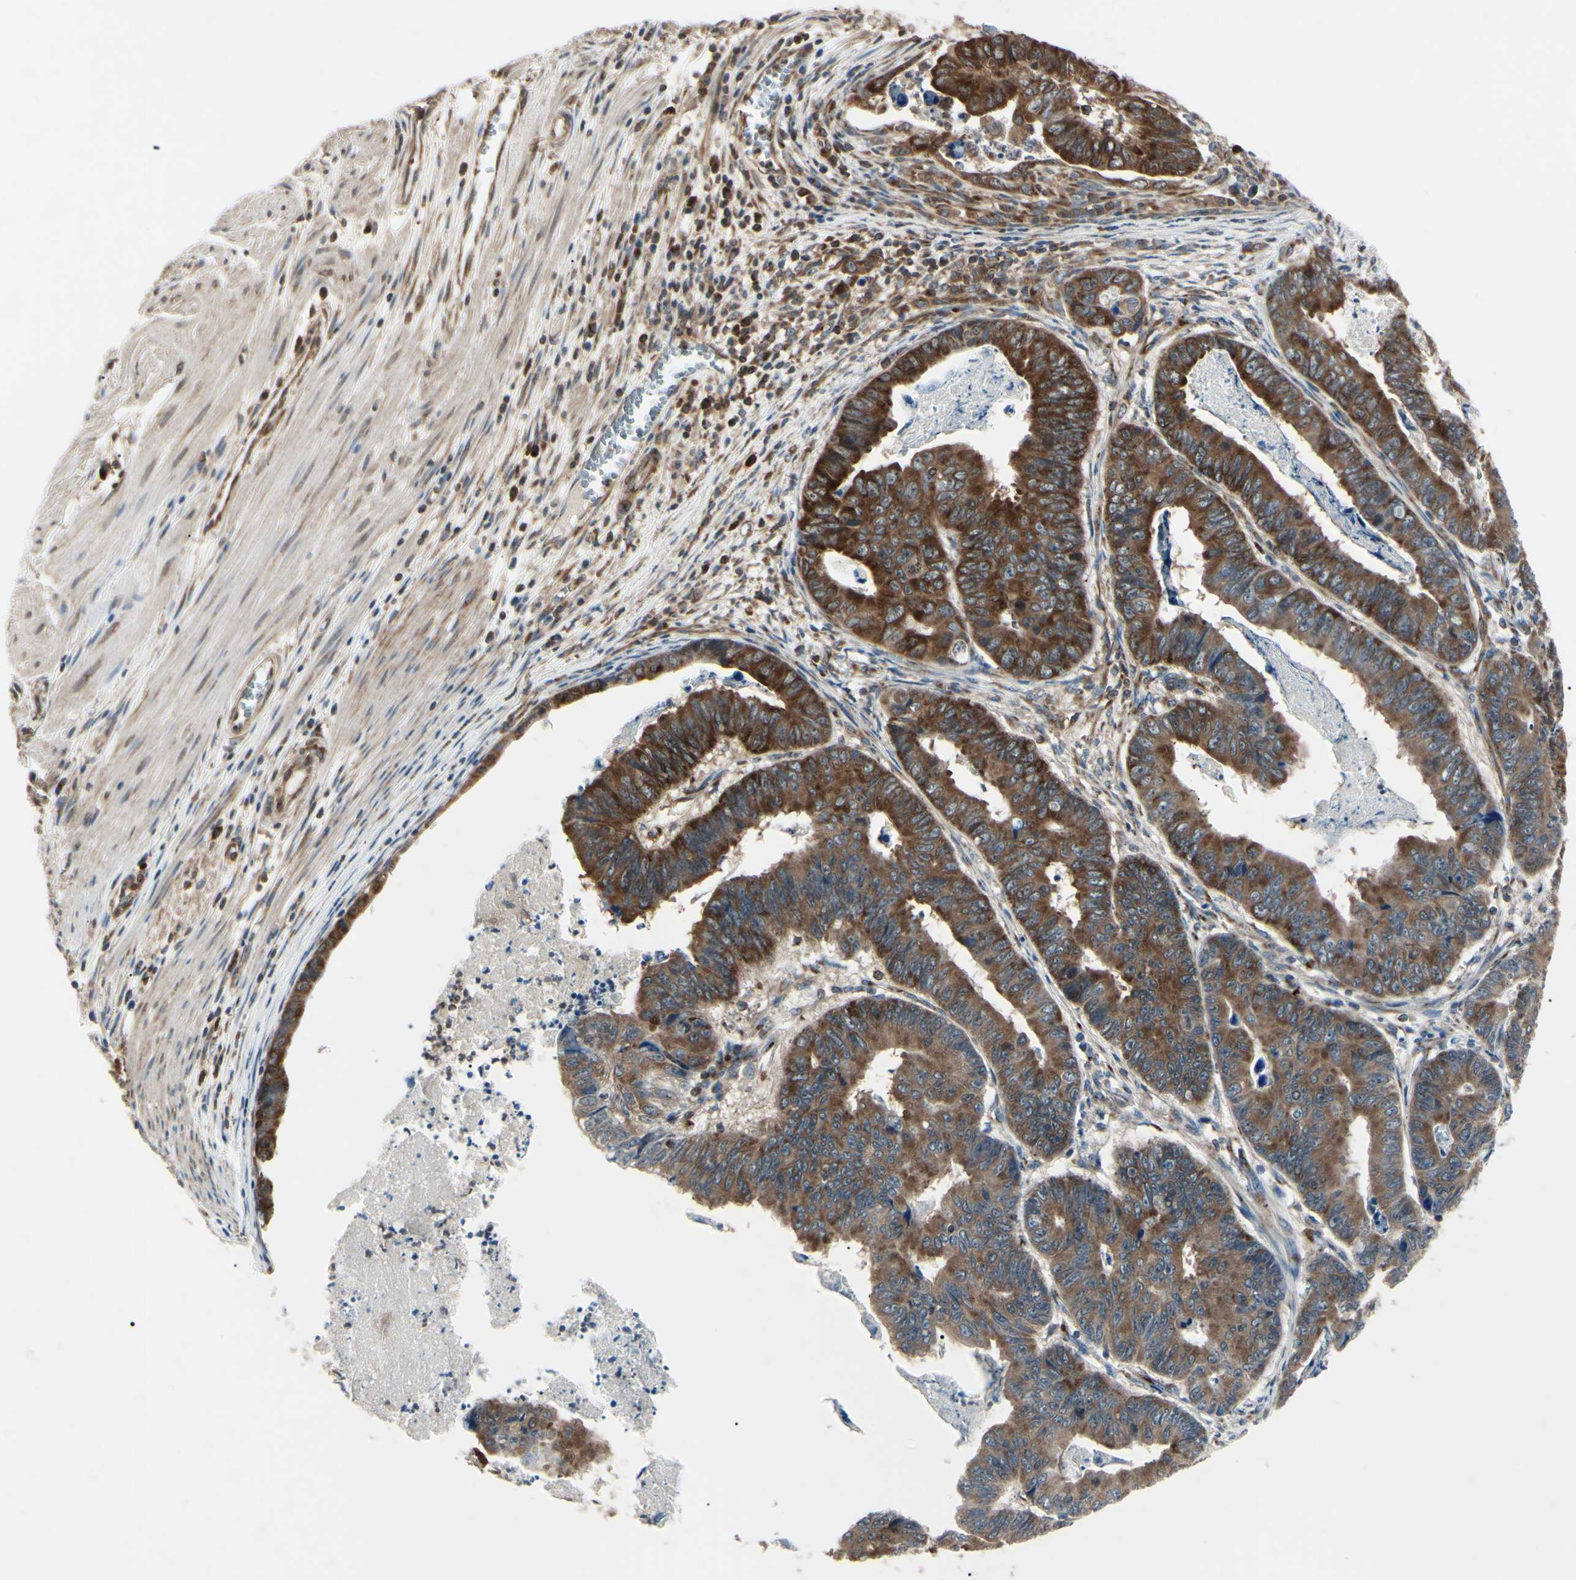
{"staining": {"intensity": "strong", "quantity": ">75%", "location": "cytoplasmic/membranous"}, "tissue": "stomach cancer", "cell_type": "Tumor cells", "image_type": "cancer", "snomed": [{"axis": "morphology", "description": "Adenocarcinoma, NOS"}, {"axis": "topography", "description": "Stomach, lower"}], "caption": "Strong cytoplasmic/membranous protein expression is present in about >75% of tumor cells in stomach cancer (adenocarcinoma). Using DAB (3,3'-diaminobenzidine) (brown) and hematoxylin (blue) stains, captured at high magnification using brightfield microscopy.", "gene": "MAPRE1", "patient": {"sex": "male", "age": 77}}